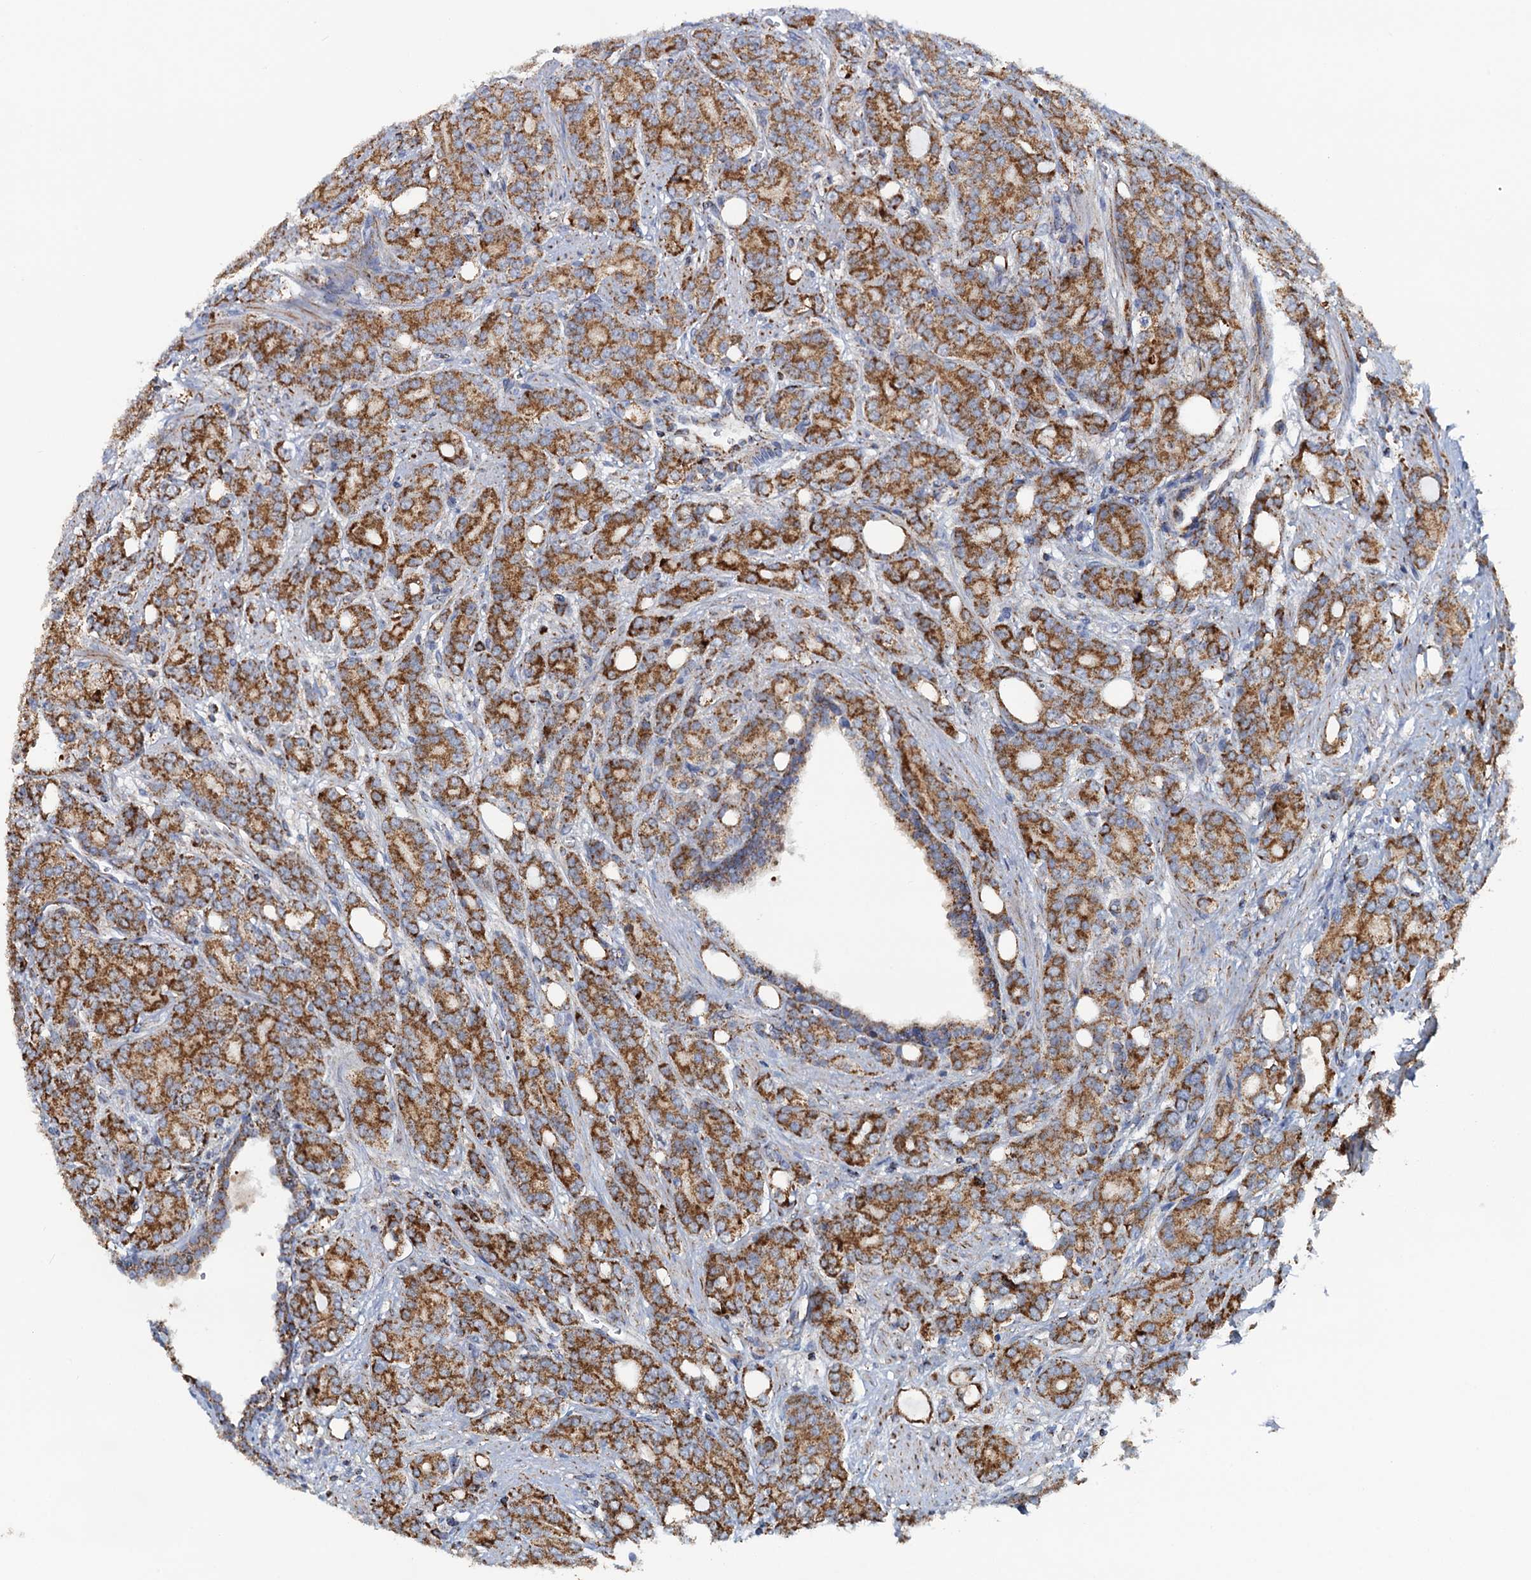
{"staining": {"intensity": "strong", "quantity": ">75%", "location": "cytoplasmic/membranous"}, "tissue": "prostate cancer", "cell_type": "Tumor cells", "image_type": "cancer", "snomed": [{"axis": "morphology", "description": "Adenocarcinoma, High grade"}, {"axis": "topography", "description": "Prostate"}], "caption": "Prostate cancer tissue exhibits strong cytoplasmic/membranous expression in approximately >75% of tumor cells", "gene": "GTPBP3", "patient": {"sex": "male", "age": 62}}